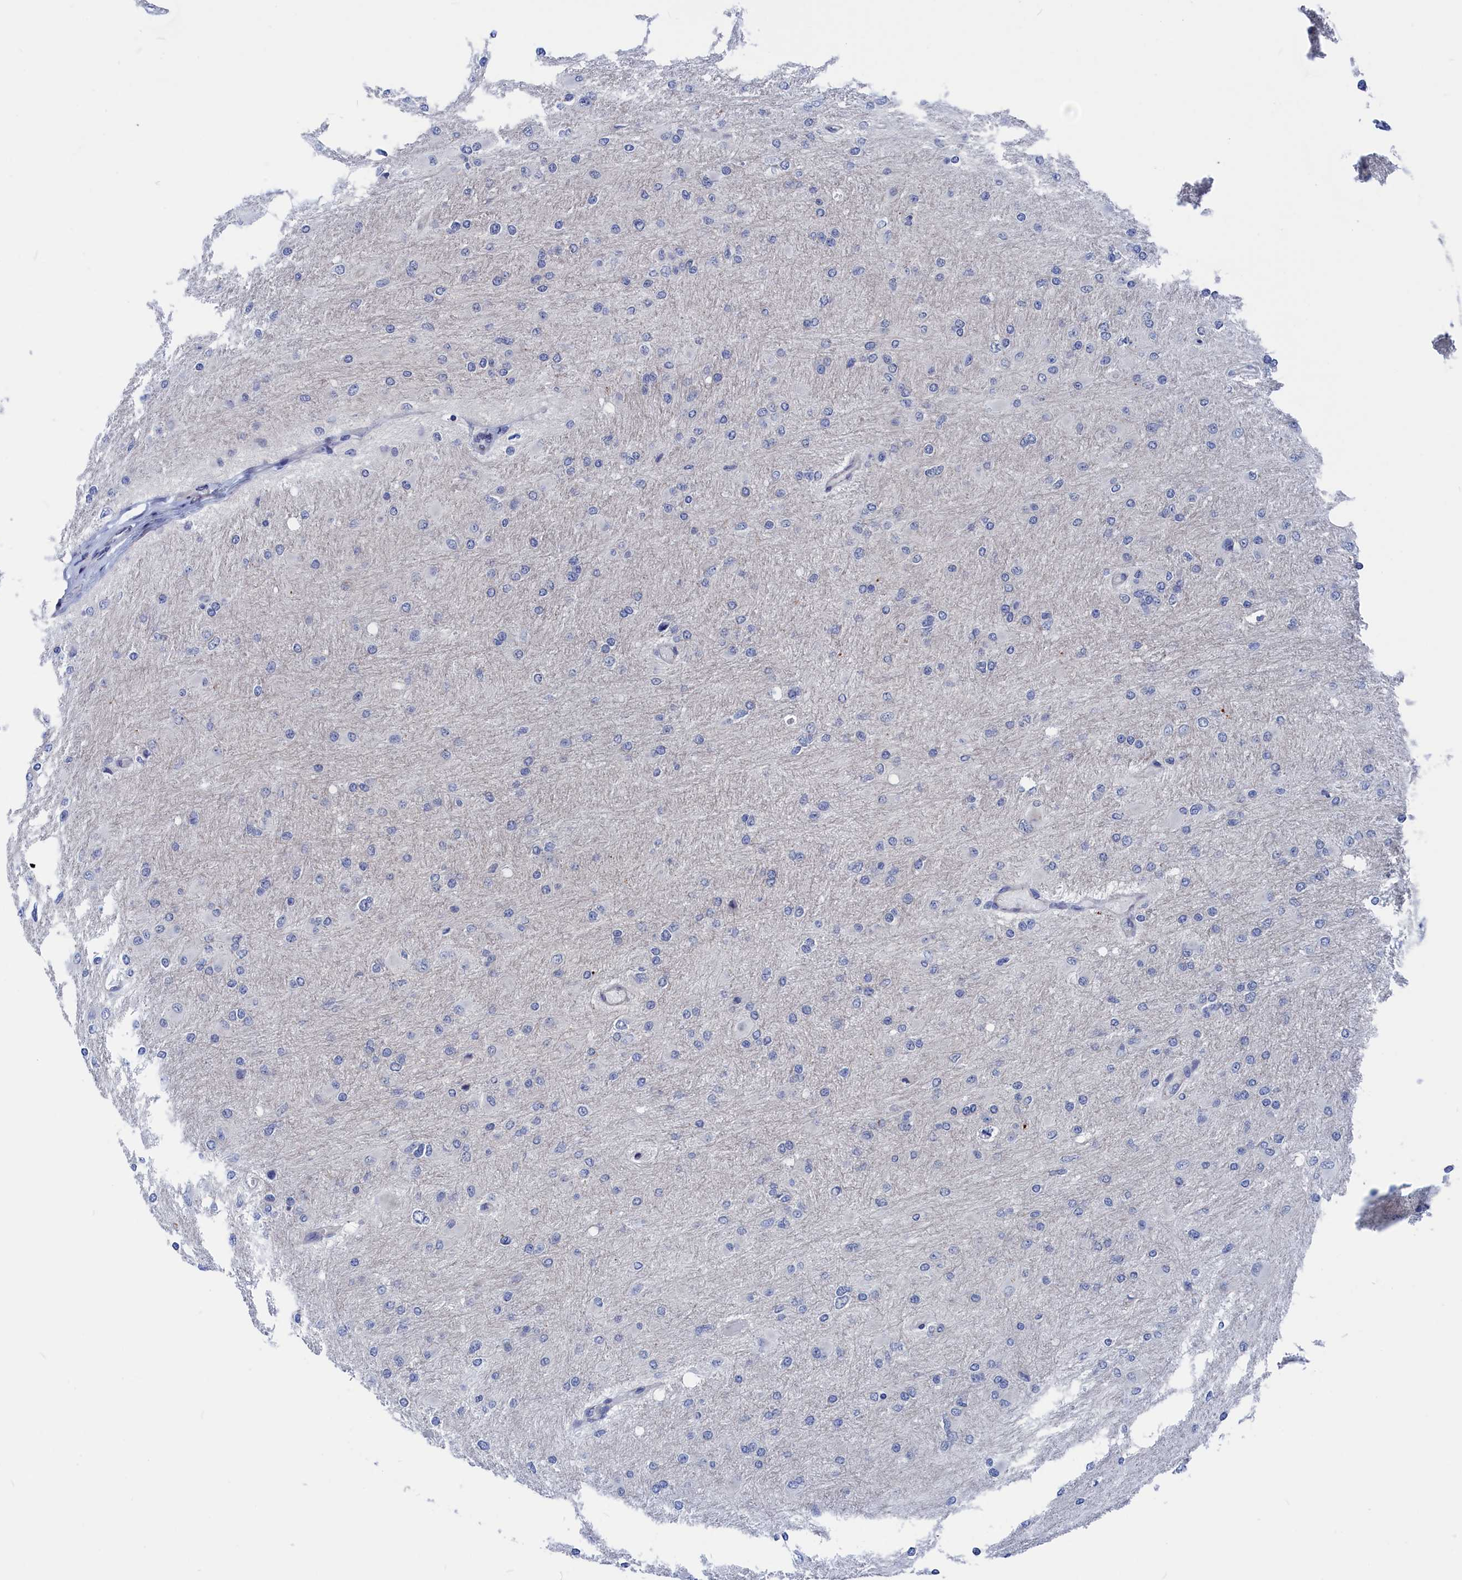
{"staining": {"intensity": "negative", "quantity": "none", "location": "none"}, "tissue": "glioma", "cell_type": "Tumor cells", "image_type": "cancer", "snomed": [{"axis": "morphology", "description": "Glioma, malignant, High grade"}, {"axis": "topography", "description": "Cerebral cortex"}], "caption": "Tumor cells show no significant protein expression in glioma. (Stains: DAB IHC with hematoxylin counter stain, Microscopy: brightfield microscopy at high magnification).", "gene": "MARCHF3", "patient": {"sex": "female", "age": 36}}